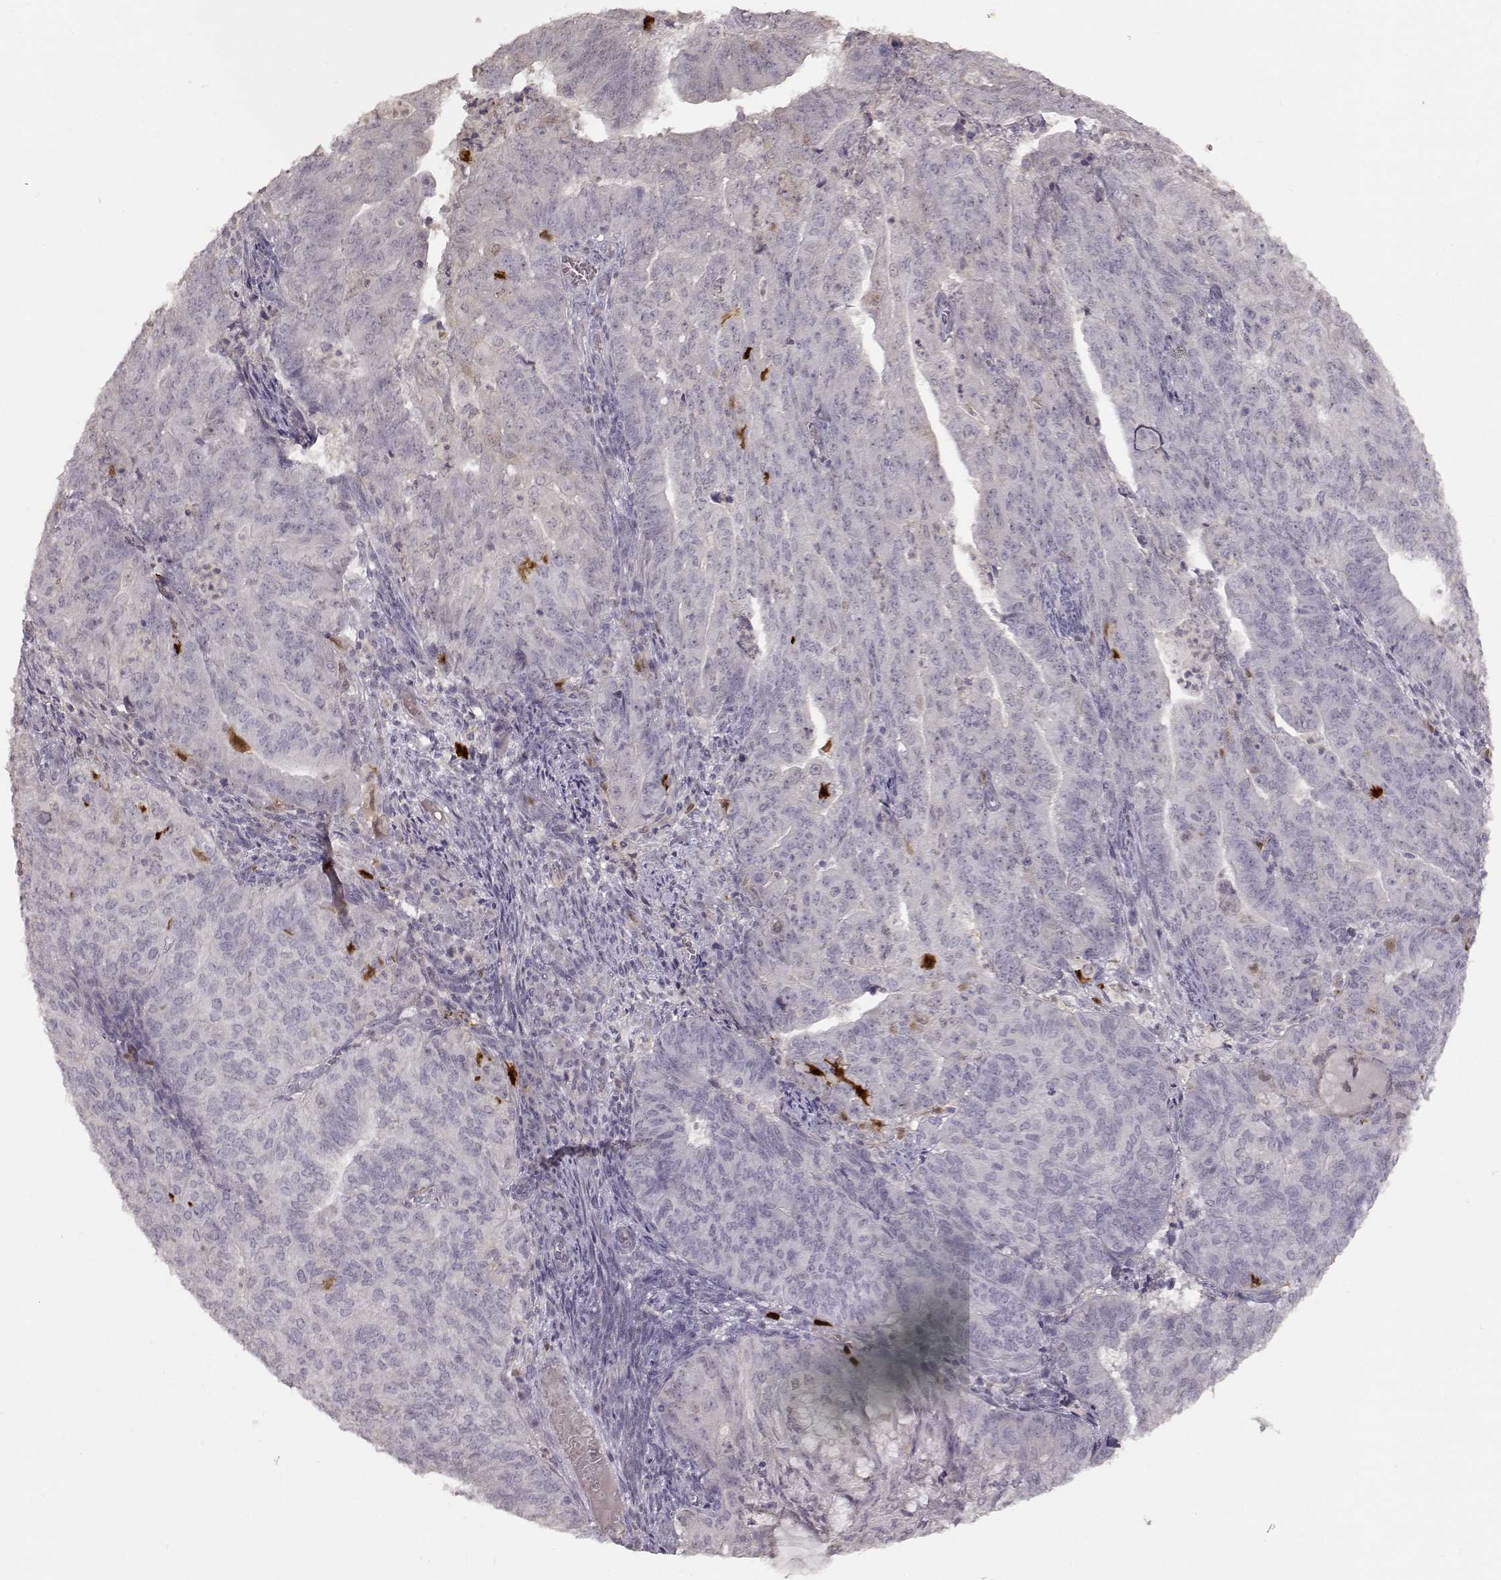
{"staining": {"intensity": "negative", "quantity": "none", "location": "none"}, "tissue": "endometrial cancer", "cell_type": "Tumor cells", "image_type": "cancer", "snomed": [{"axis": "morphology", "description": "Adenocarcinoma, NOS"}, {"axis": "topography", "description": "Endometrium"}], "caption": "Tumor cells show no significant protein expression in adenocarcinoma (endometrial). (Immunohistochemistry, brightfield microscopy, high magnification).", "gene": "S100B", "patient": {"sex": "female", "age": 82}}